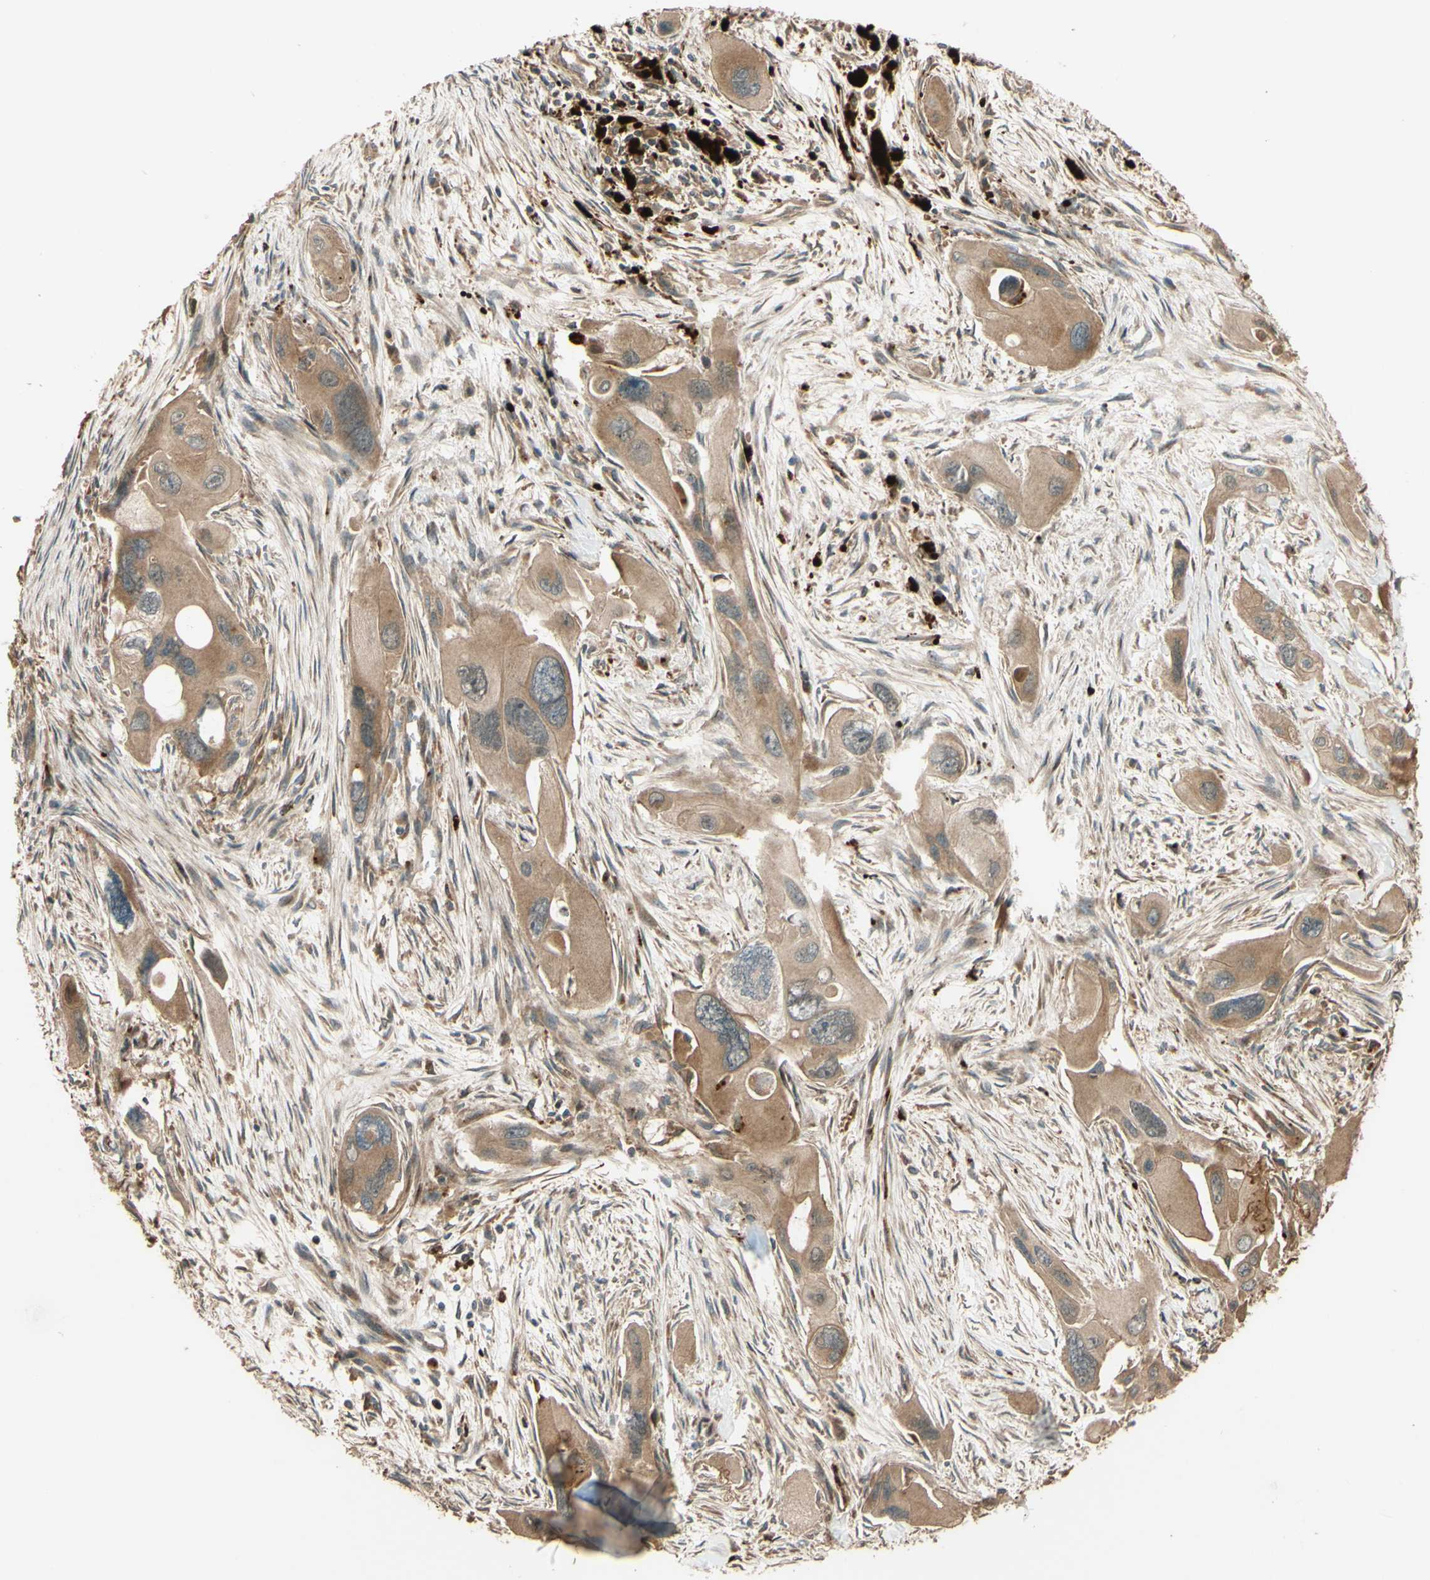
{"staining": {"intensity": "moderate", "quantity": ">75%", "location": "cytoplasmic/membranous"}, "tissue": "pancreatic cancer", "cell_type": "Tumor cells", "image_type": "cancer", "snomed": [{"axis": "morphology", "description": "Adenocarcinoma, NOS"}, {"axis": "topography", "description": "Pancreas"}], "caption": "IHC photomicrograph of neoplastic tissue: human pancreatic cancer stained using immunohistochemistry reveals medium levels of moderate protein expression localized specifically in the cytoplasmic/membranous of tumor cells, appearing as a cytoplasmic/membranous brown color.", "gene": "RNF19A", "patient": {"sex": "male", "age": 73}}